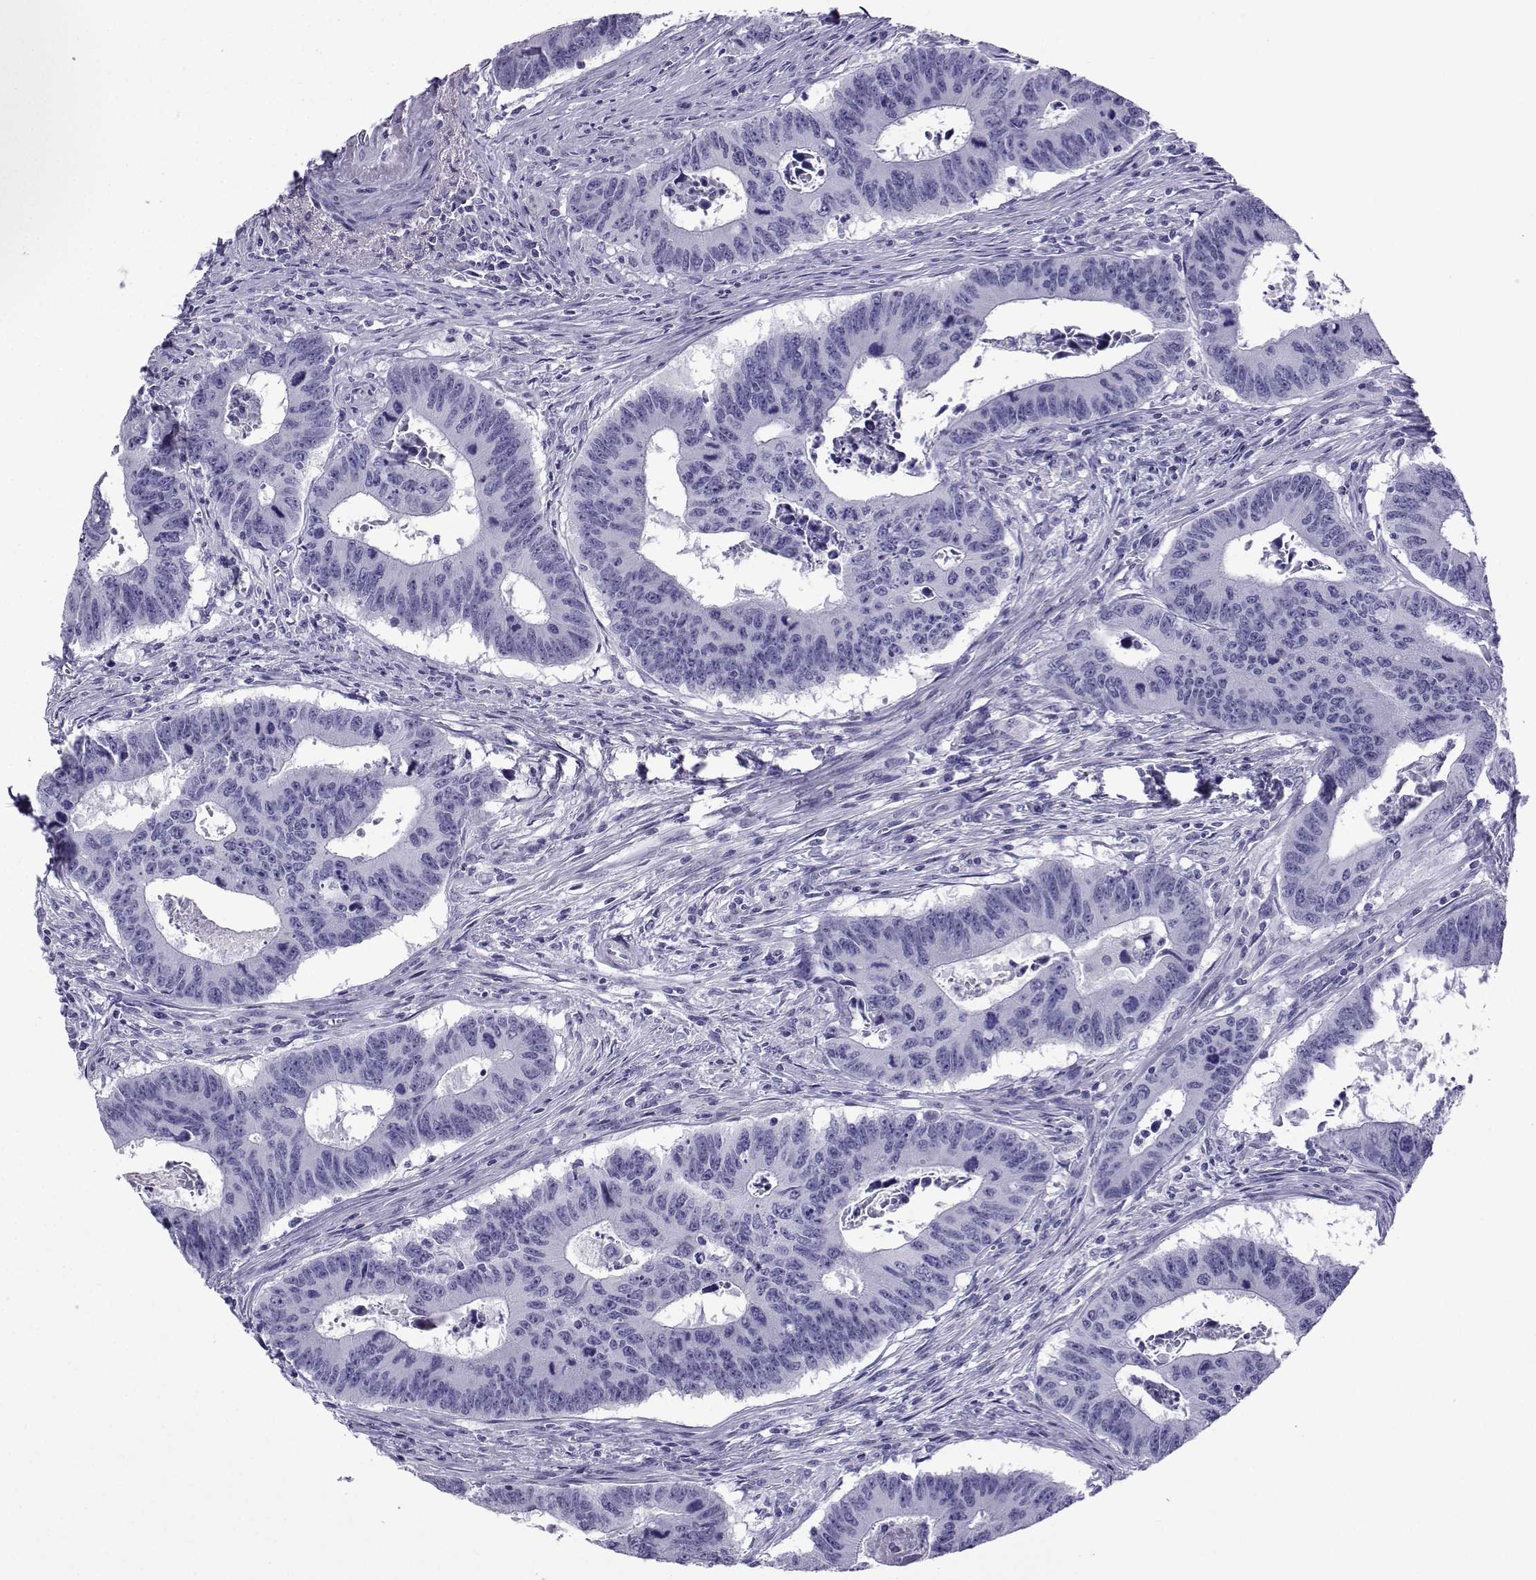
{"staining": {"intensity": "negative", "quantity": "none", "location": "none"}, "tissue": "colorectal cancer", "cell_type": "Tumor cells", "image_type": "cancer", "snomed": [{"axis": "morphology", "description": "Adenocarcinoma, NOS"}, {"axis": "topography", "description": "Appendix"}, {"axis": "topography", "description": "Colon"}, {"axis": "topography", "description": "Cecum"}, {"axis": "topography", "description": "Colon asc"}], "caption": "High power microscopy image of an immunohistochemistry (IHC) micrograph of colorectal adenocarcinoma, revealing no significant expression in tumor cells. (DAB IHC with hematoxylin counter stain).", "gene": "TRIM46", "patient": {"sex": "female", "age": 85}}